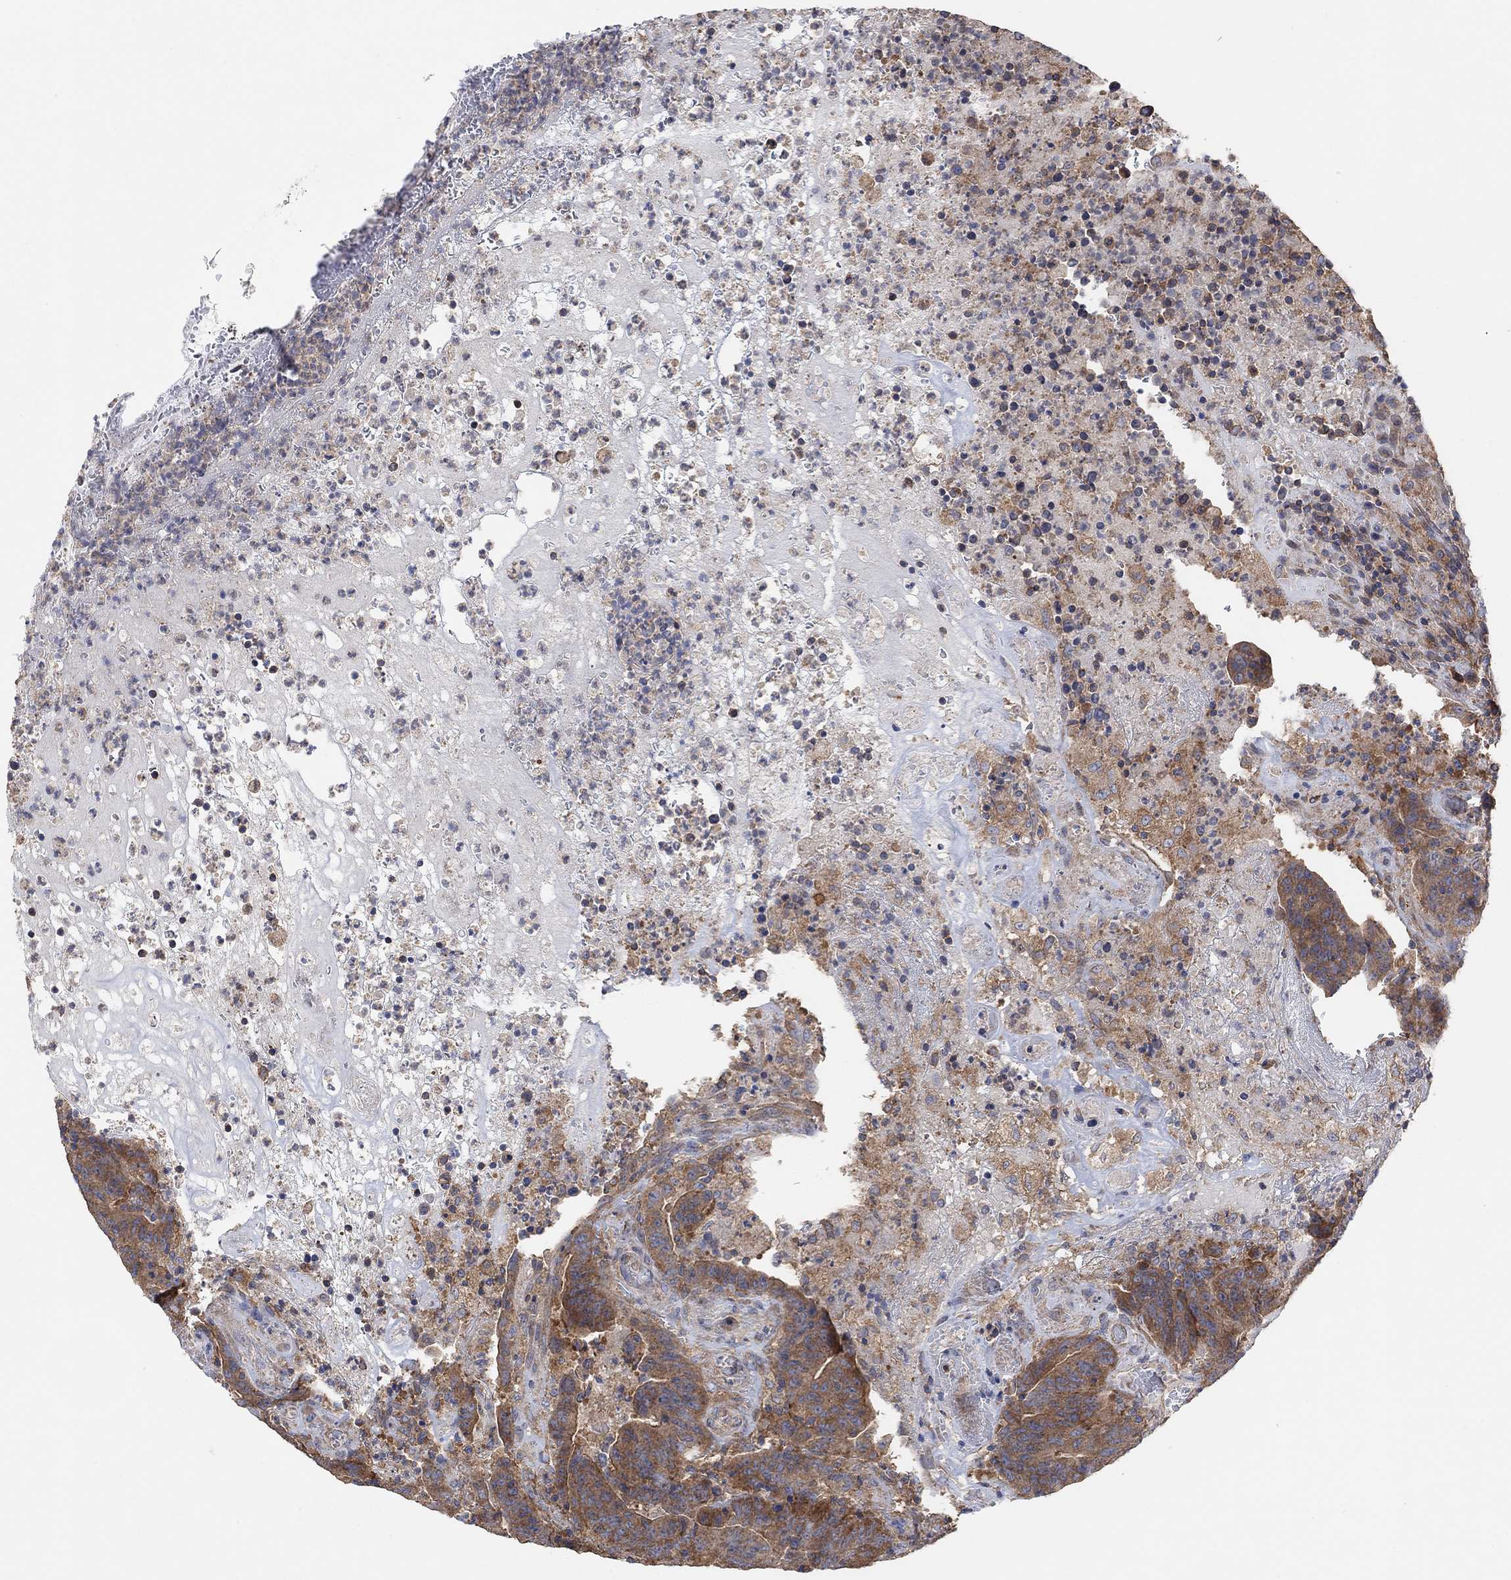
{"staining": {"intensity": "strong", "quantity": ">75%", "location": "cytoplasmic/membranous"}, "tissue": "colorectal cancer", "cell_type": "Tumor cells", "image_type": "cancer", "snomed": [{"axis": "morphology", "description": "Adenocarcinoma, NOS"}, {"axis": "topography", "description": "Colon"}], "caption": "Tumor cells exhibit high levels of strong cytoplasmic/membranous expression in about >75% of cells in colorectal cancer (adenocarcinoma). The protein of interest is stained brown, and the nuclei are stained in blue (DAB IHC with brightfield microscopy, high magnification).", "gene": "BLOC1S3", "patient": {"sex": "female", "age": 75}}